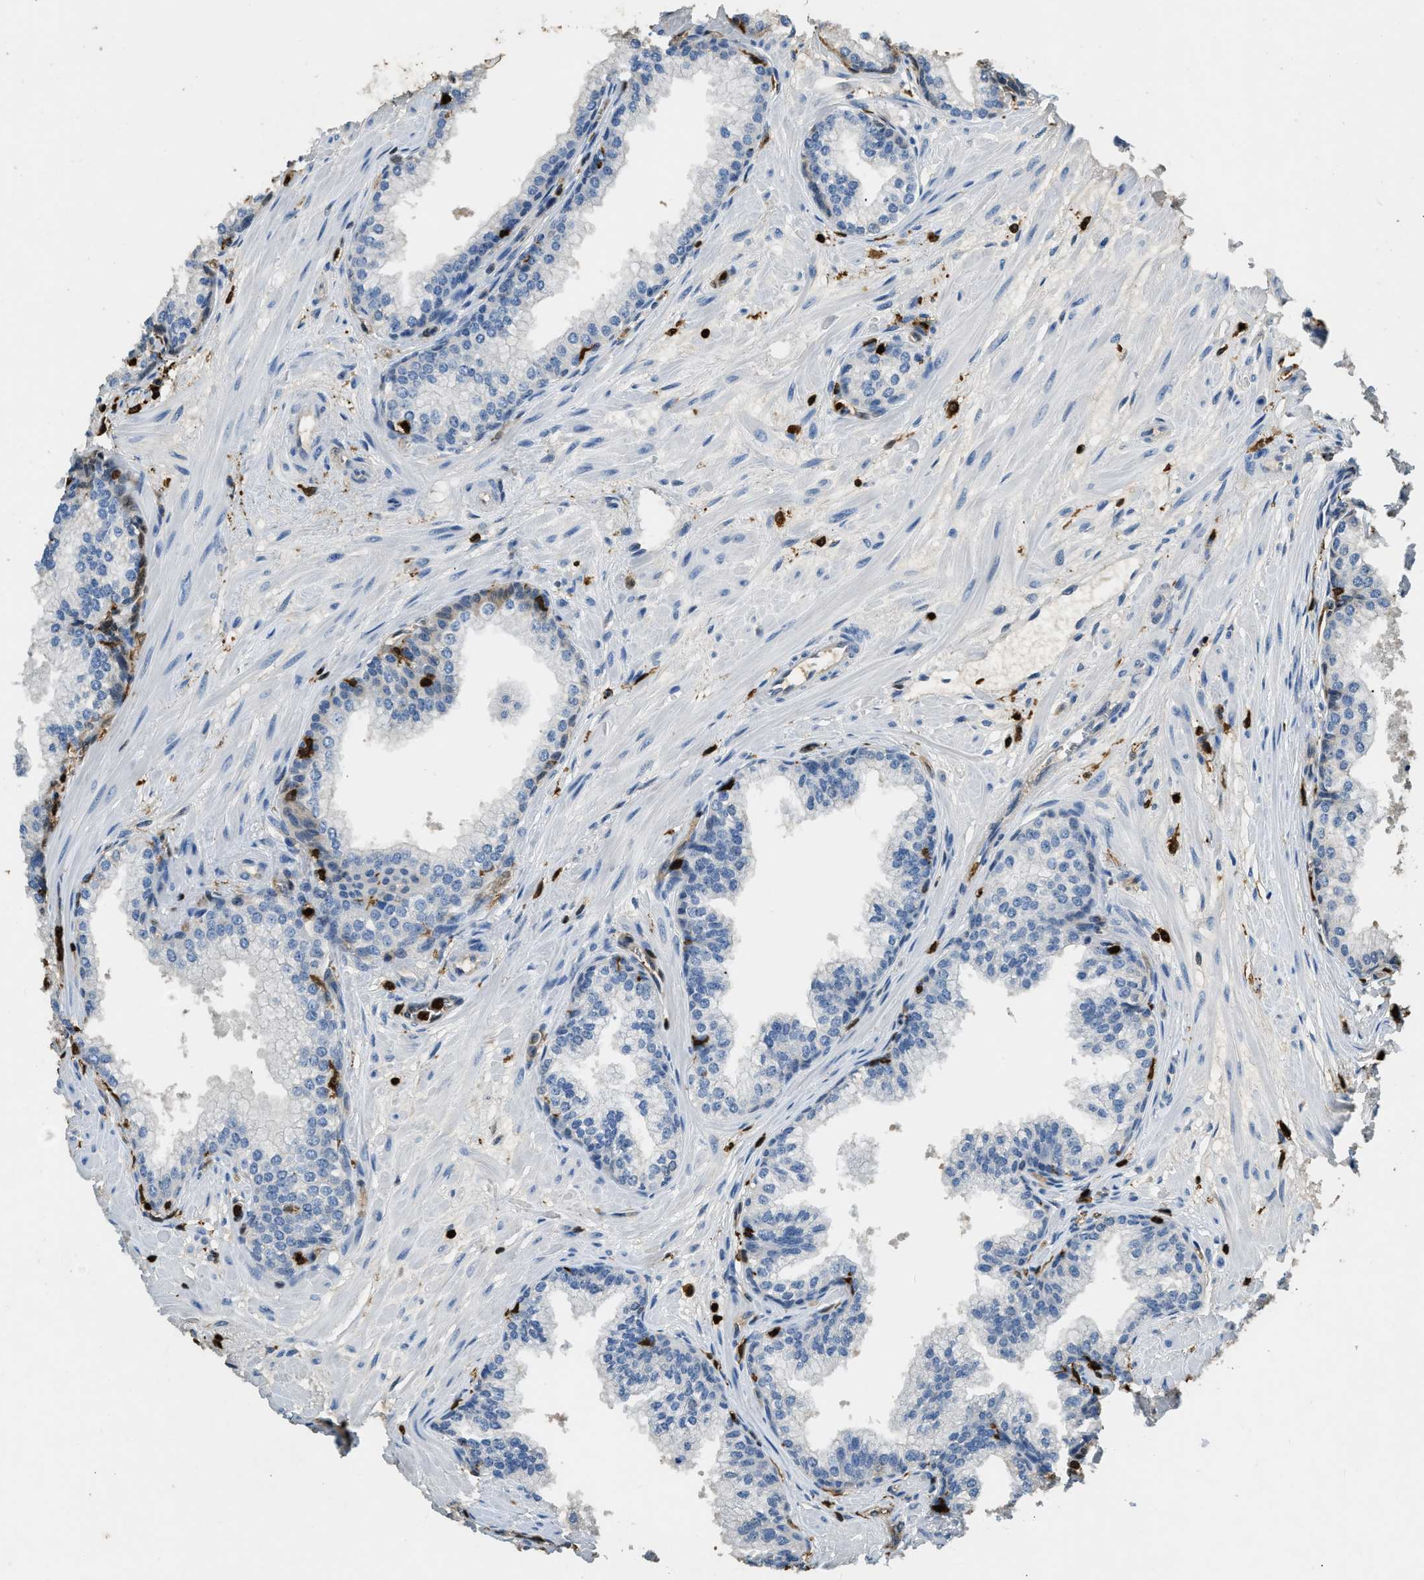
{"staining": {"intensity": "negative", "quantity": "none", "location": "none"}, "tissue": "prostate", "cell_type": "Glandular cells", "image_type": "normal", "snomed": [{"axis": "morphology", "description": "Normal tissue, NOS"}, {"axis": "morphology", "description": "Urothelial carcinoma, Low grade"}, {"axis": "topography", "description": "Urinary bladder"}, {"axis": "topography", "description": "Prostate"}], "caption": "High magnification brightfield microscopy of benign prostate stained with DAB (brown) and counterstained with hematoxylin (blue): glandular cells show no significant expression. Brightfield microscopy of immunohistochemistry (IHC) stained with DAB (brown) and hematoxylin (blue), captured at high magnification.", "gene": "ARHGDIB", "patient": {"sex": "male", "age": 60}}